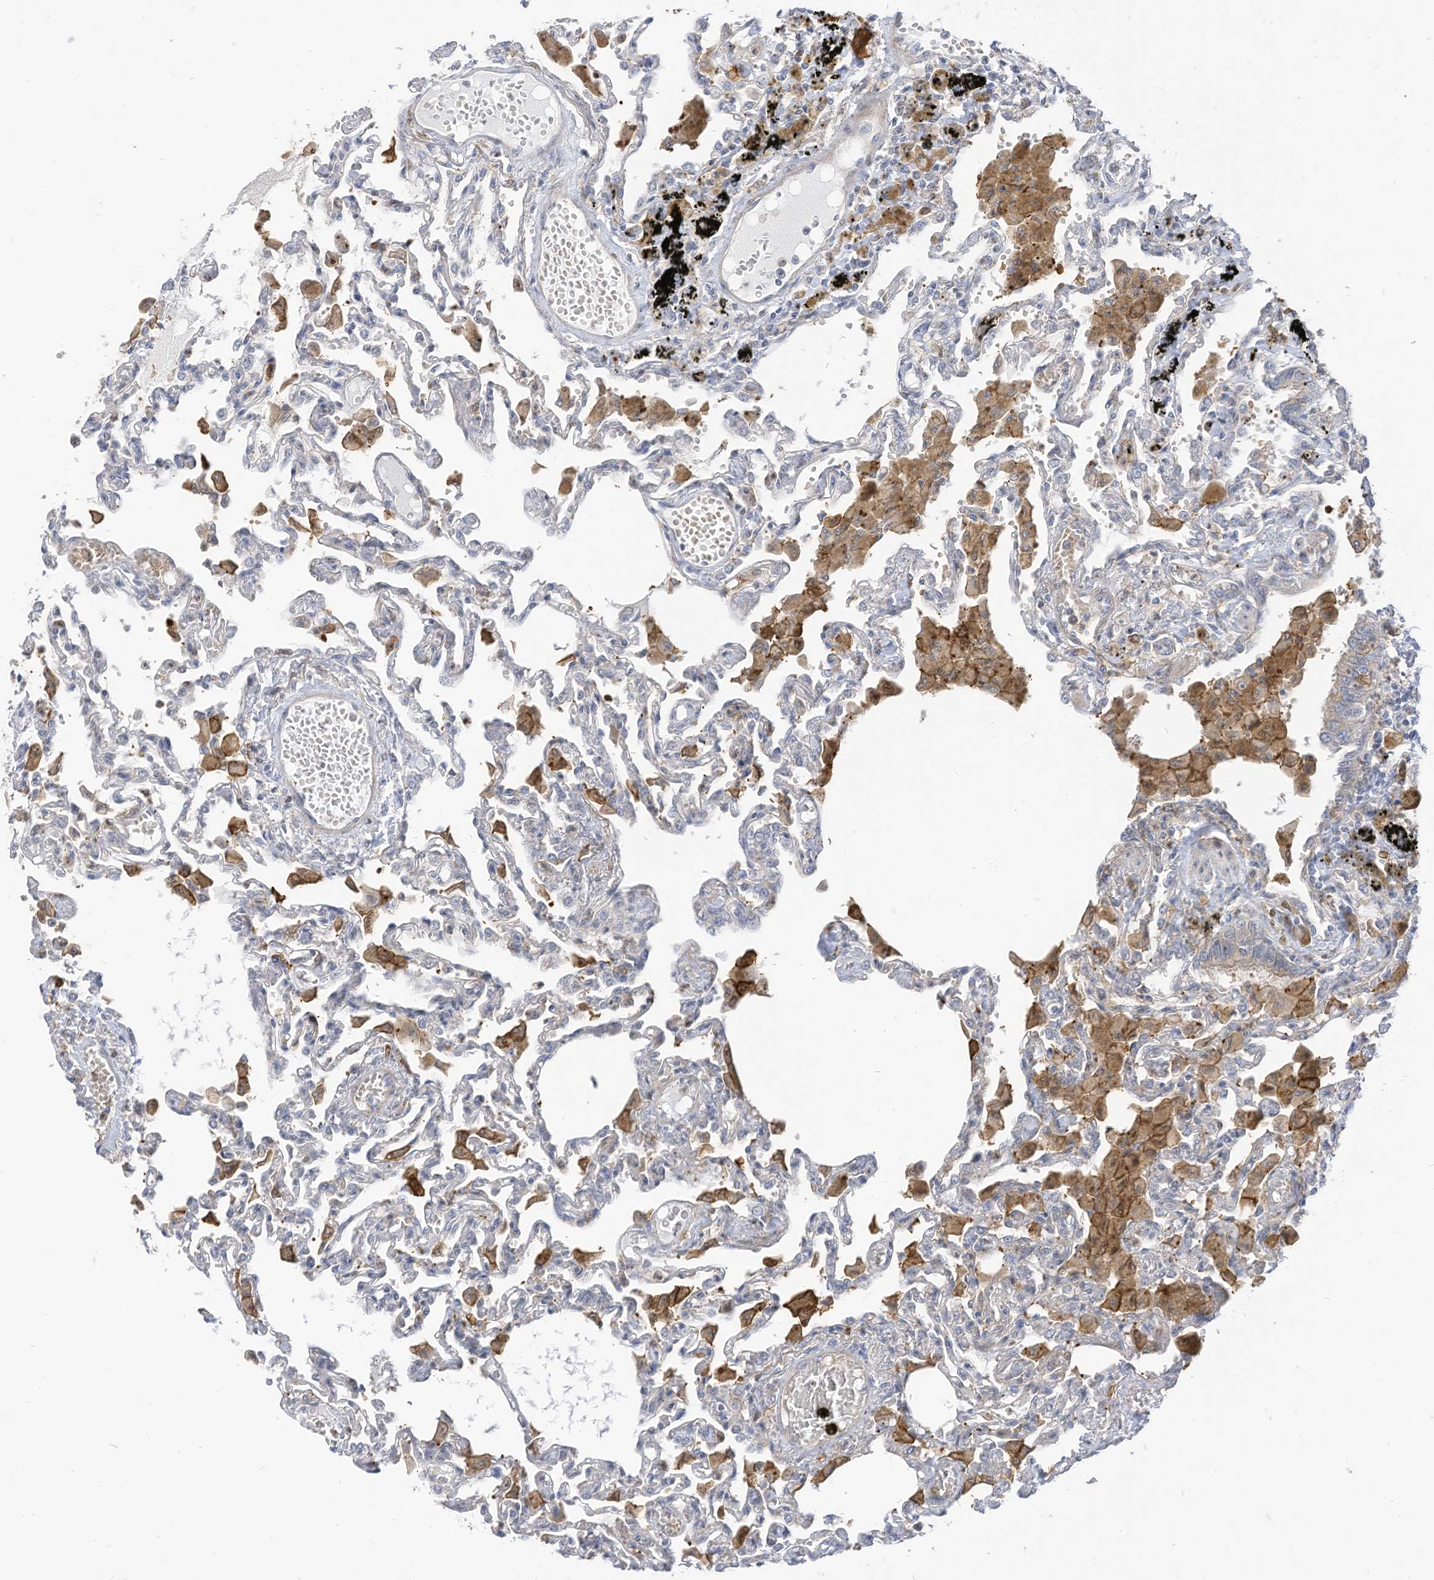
{"staining": {"intensity": "negative", "quantity": "none", "location": "none"}, "tissue": "lung", "cell_type": "Alveolar cells", "image_type": "normal", "snomed": [{"axis": "morphology", "description": "Normal tissue, NOS"}, {"axis": "topography", "description": "Bronchus"}, {"axis": "topography", "description": "Lung"}], "caption": "This photomicrograph is of benign lung stained with immunohistochemistry (IHC) to label a protein in brown with the nuclei are counter-stained blue. There is no expression in alveolar cells.", "gene": "ATP13A1", "patient": {"sex": "female", "age": 49}}